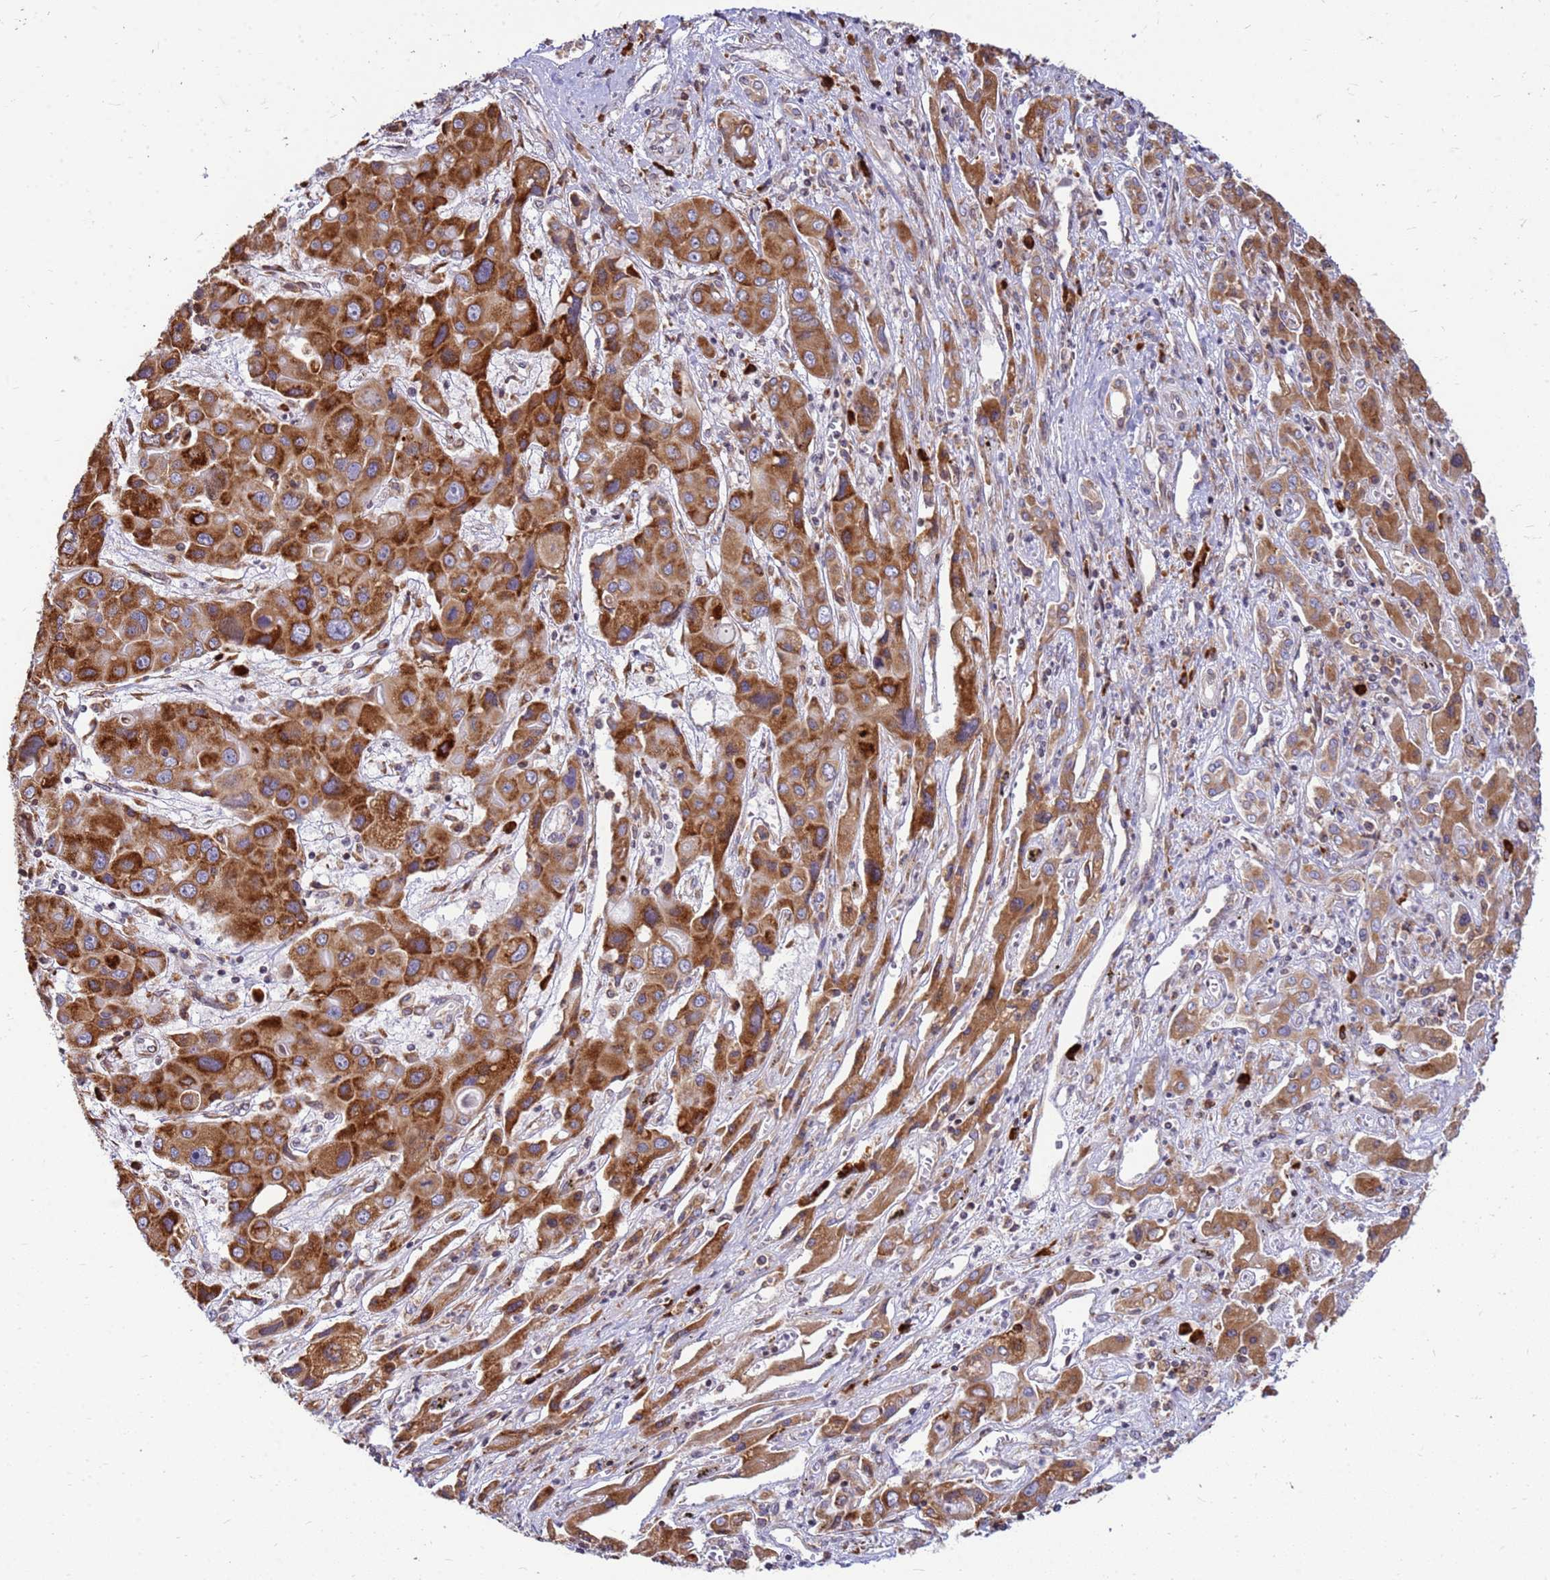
{"staining": {"intensity": "strong", "quantity": ">75%", "location": "cytoplasmic/membranous"}, "tissue": "liver cancer", "cell_type": "Tumor cells", "image_type": "cancer", "snomed": [{"axis": "morphology", "description": "Cholangiocarcinoma"}, {"axis": "topography", "description": "Liver"}], "caption": "Cholangiocarcinoma (liver) stained for a protein demonstrates strong cytoplasmic/membranous positivity in tumor cells.", "gene": "SSR4", "patient": {"sex": "male", "age": 67}}